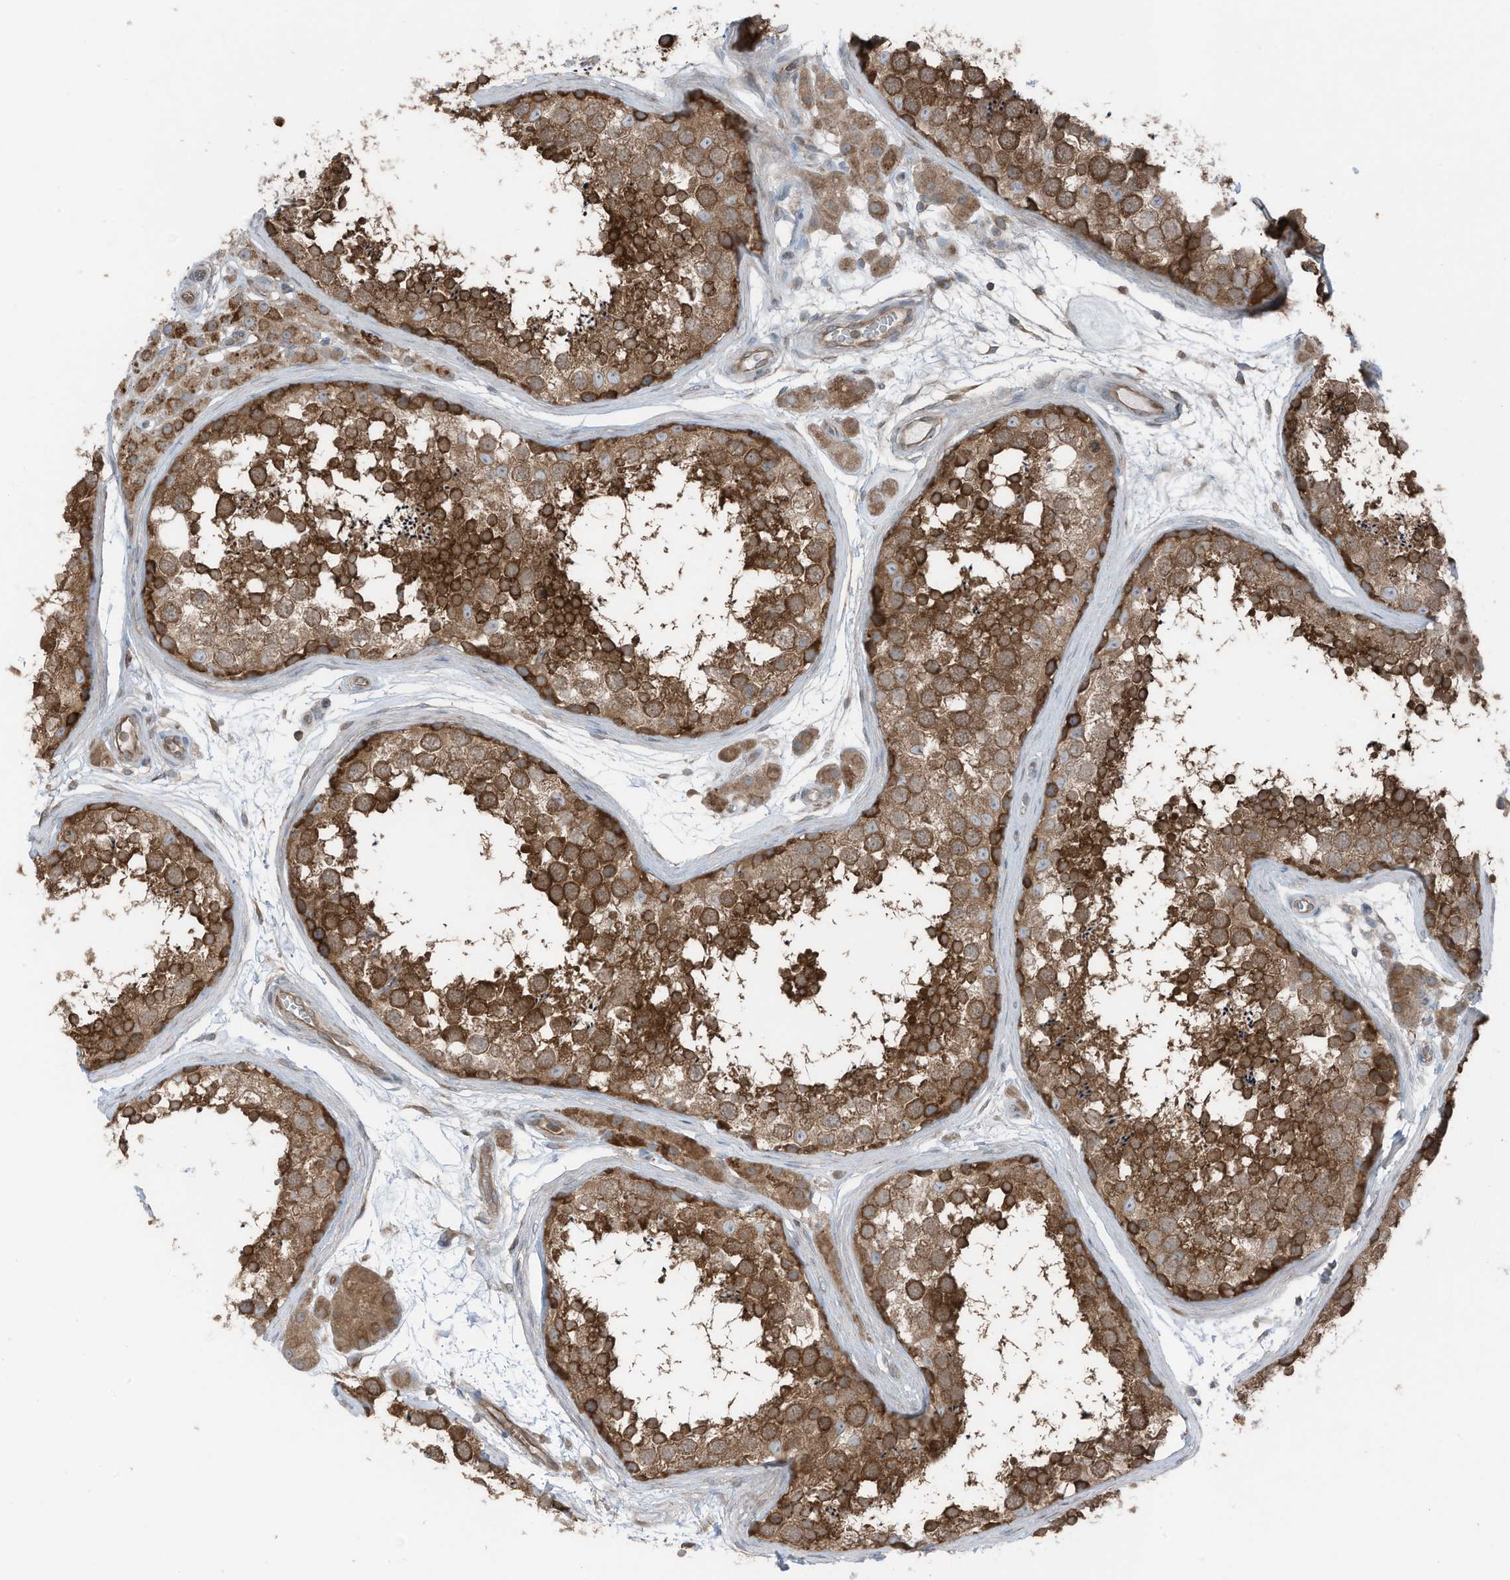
{"staining": {"intensity": "strong", "quantity": ">75%", "location": "cytoplasmic/membranous"}, "tissue": "testis", "cell_type": "Cells in seminiferous ducts", "image_type": "normal", "snomed": [{"axis": "morphology", "description": "Normal tissue, NOS"}, {"axis": "topography", "description": "Testis"}], "caption": "Immunohistochemistry micrograph of benign testis stained for a protein (brown), which reveals high levels of strong cytoplasmic/membranous expression in approximately >75% of cells in seminiferous ducts.", "gene": "TXNDC9", "patient": {"sex": "male", "age": 56}}